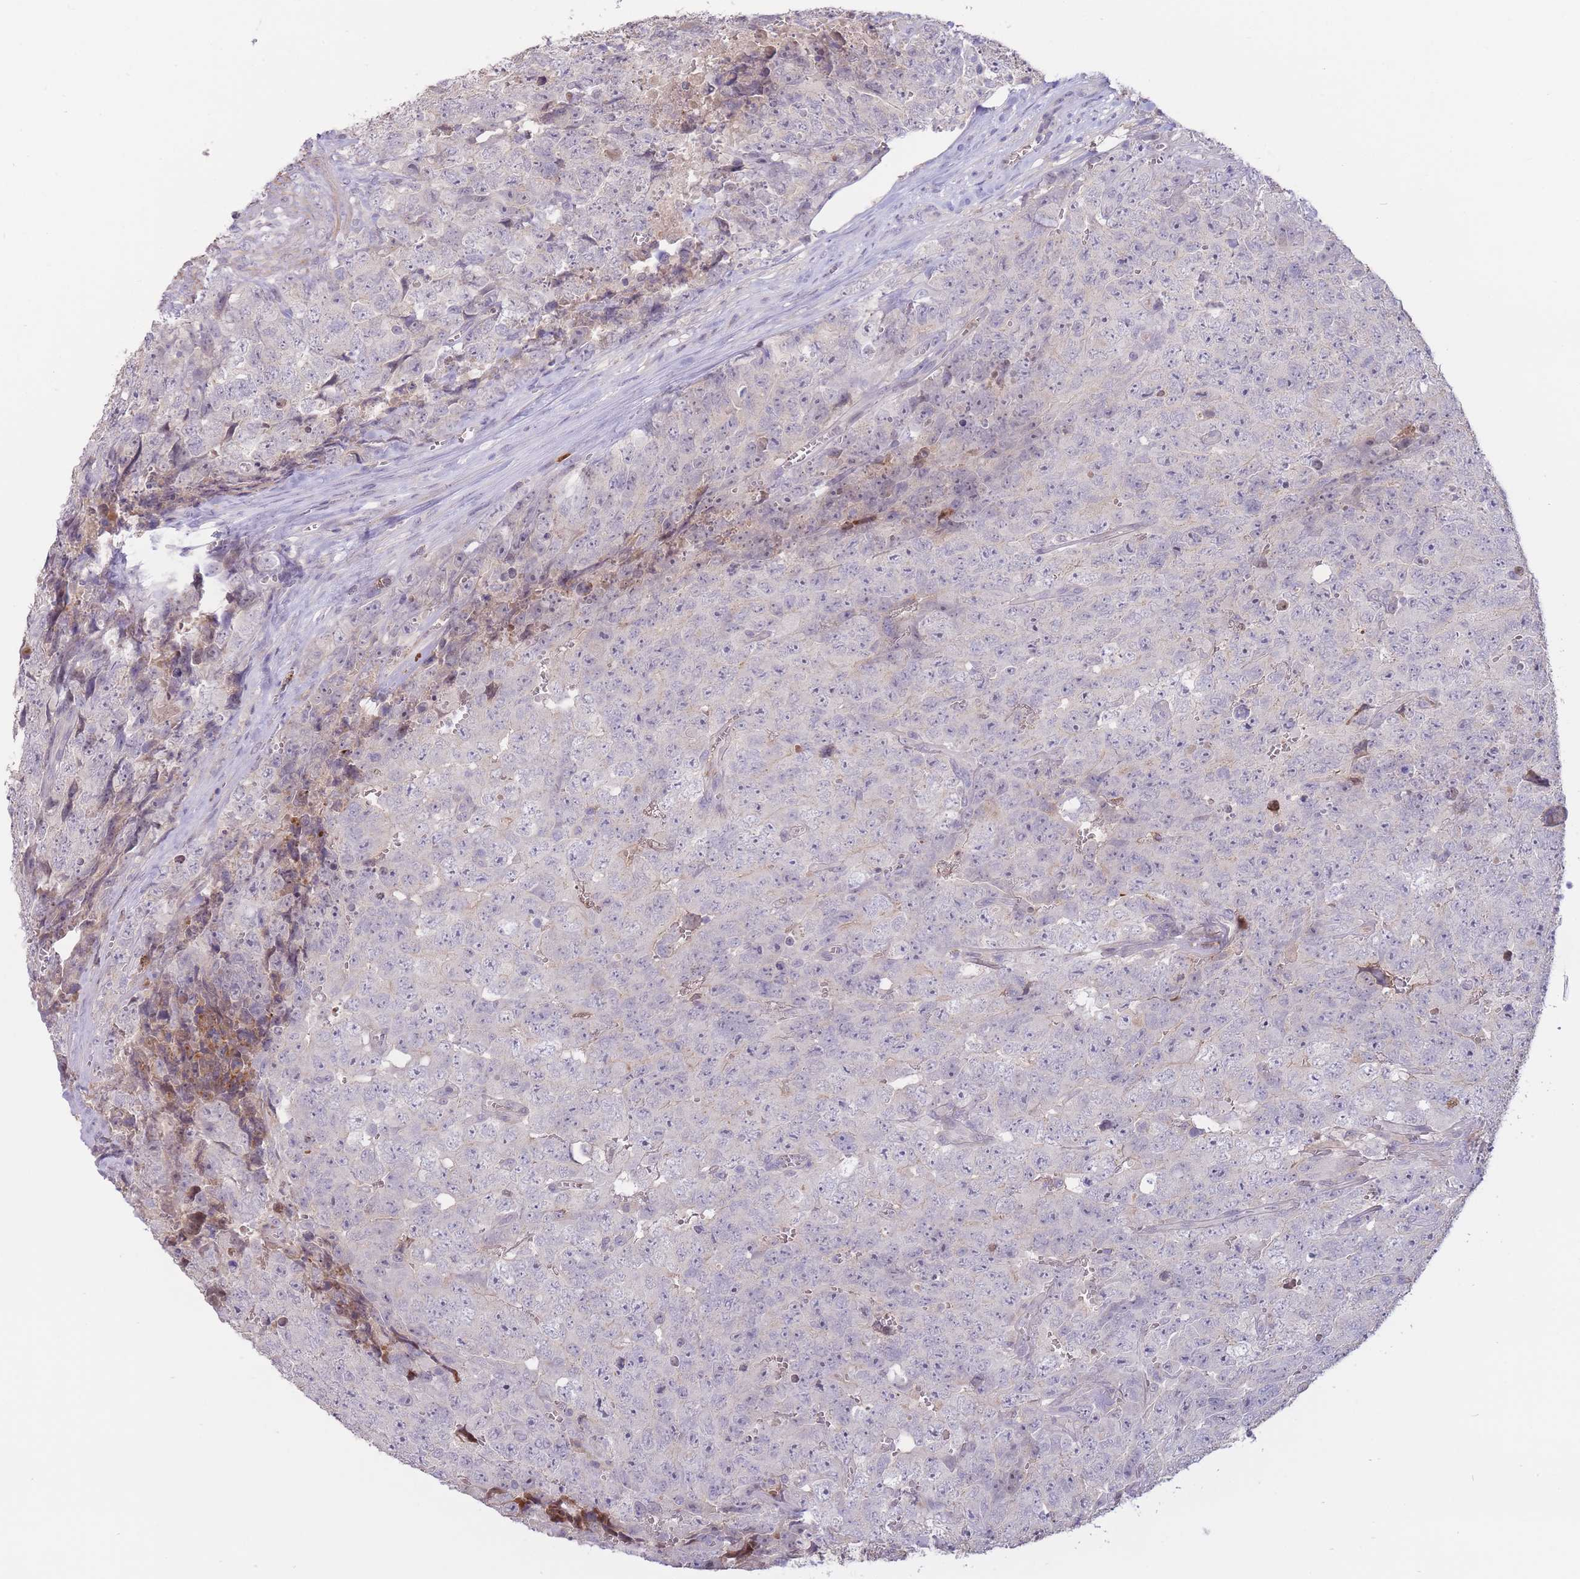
{"staining": {"intensity": "negative", "quantity": "none", "location": "none"}, "tissue": "testis cancer", "cell_type": "Tumor cells", "image_type": "cancer", "snomed": [{"axis": "morphology", "description": "Seminoma, NOS"}, {"axis": "morphology", "description": "Teratoma, malignant, NOS"}, {"axis": "topography", "description": "Testis"}], "caption": "DAB (3,3'-diaminobenzidine) immunohistochemical staining of human testis cancer (malignant teratoma) exhibits no significant staining in tumor cells. (Stains: DAB IHC with hematoxylin counter stain, Microscopy: brightfield microscopy at high magnification).", "gene": "ZNF304", "patient": {"sex": "male", "age": 34}}